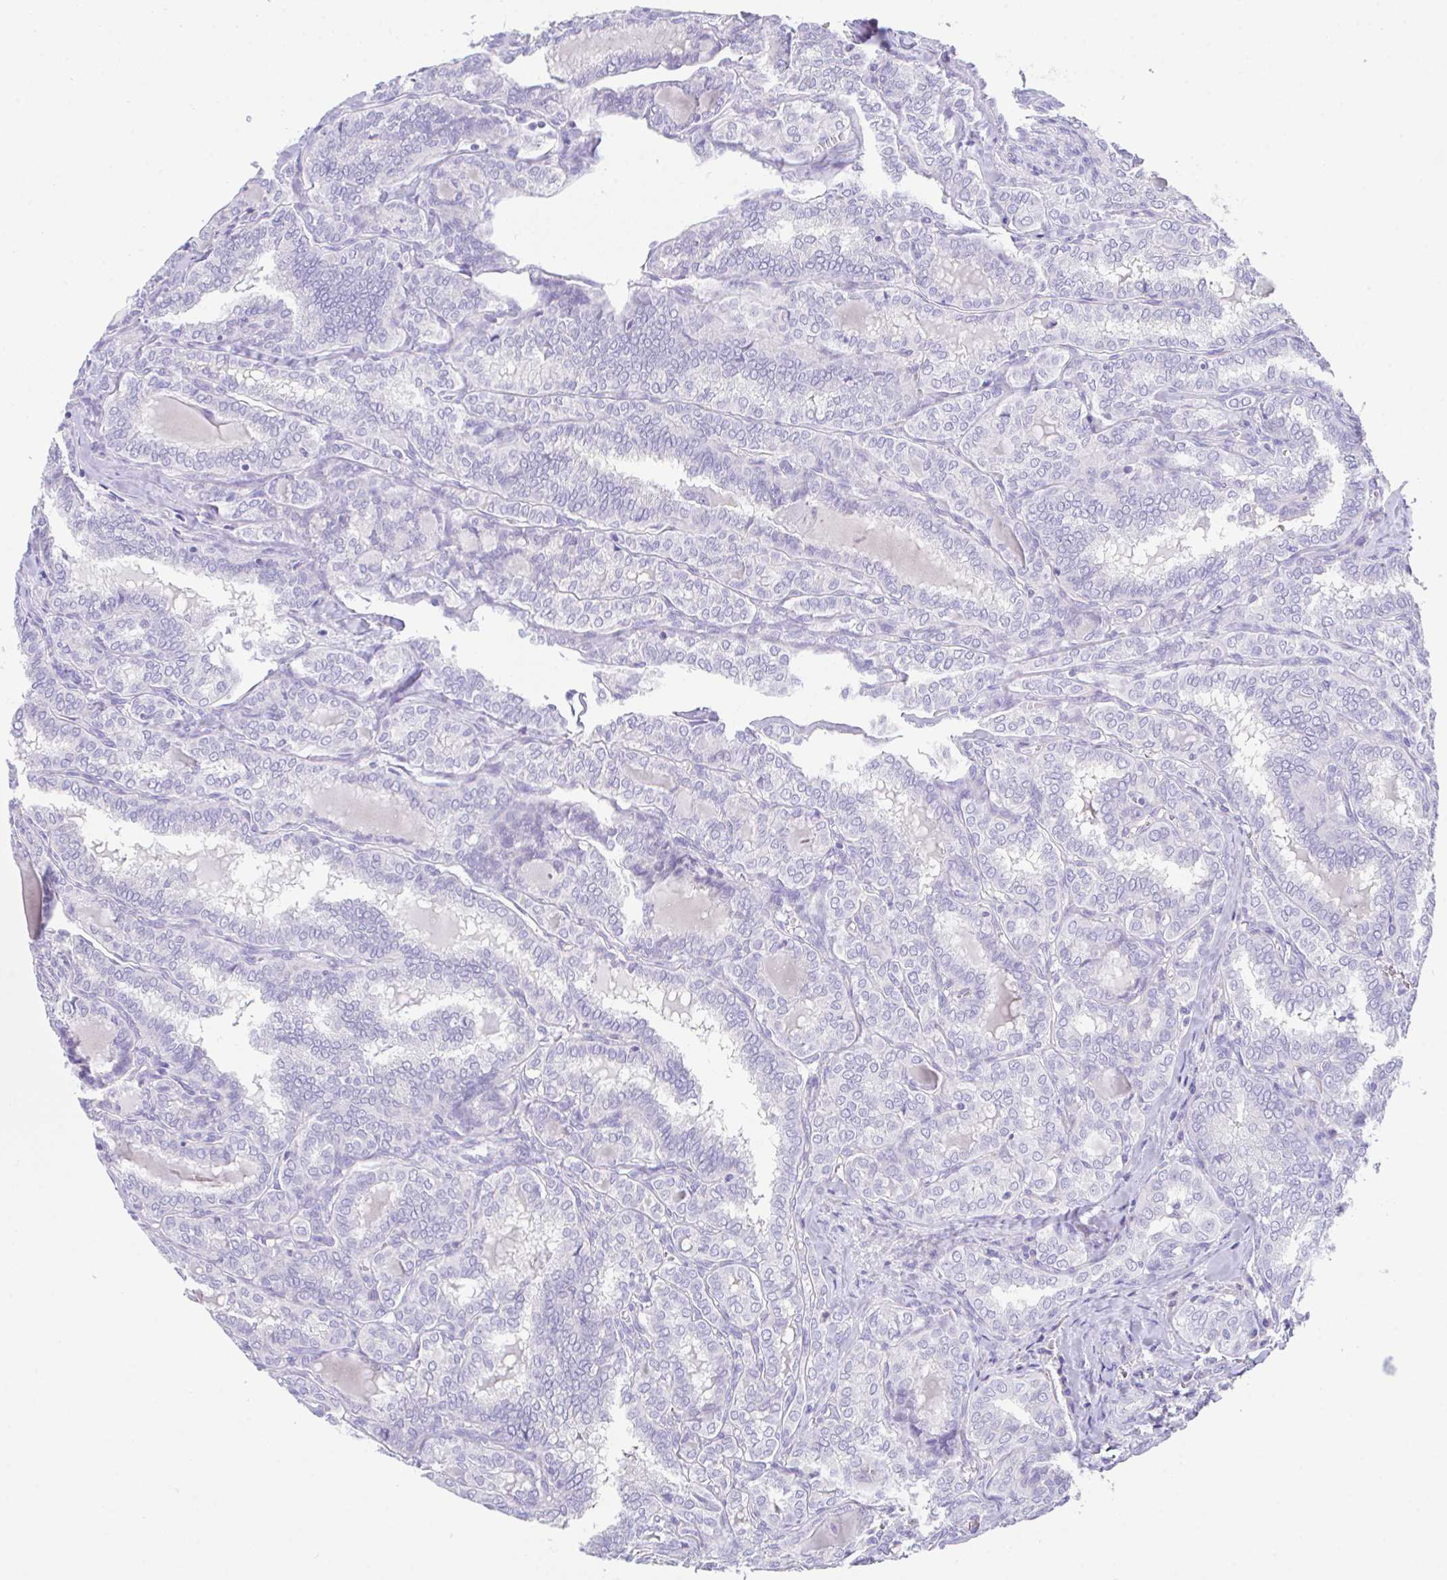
{"staining": {"intensity": "negative", "quantity": "none", "location": "none"}, "tissue": "thyroid cancer", "cell_type": "Tumor cells", "image_type": "cancer", "snomed": [{"axis": "morphology", "description": "Papillary adenocarcinoma, NOS"}, {"axis": "topography", "description": "Thyroid gland"}], "caption": "Immunohistochemical staining of thyroid cancer (papillary adenocarcinoma) shows no significant staining in tumor cells.", "gene": "HACD4", "patient": {"sex": "female", "age": 30}}